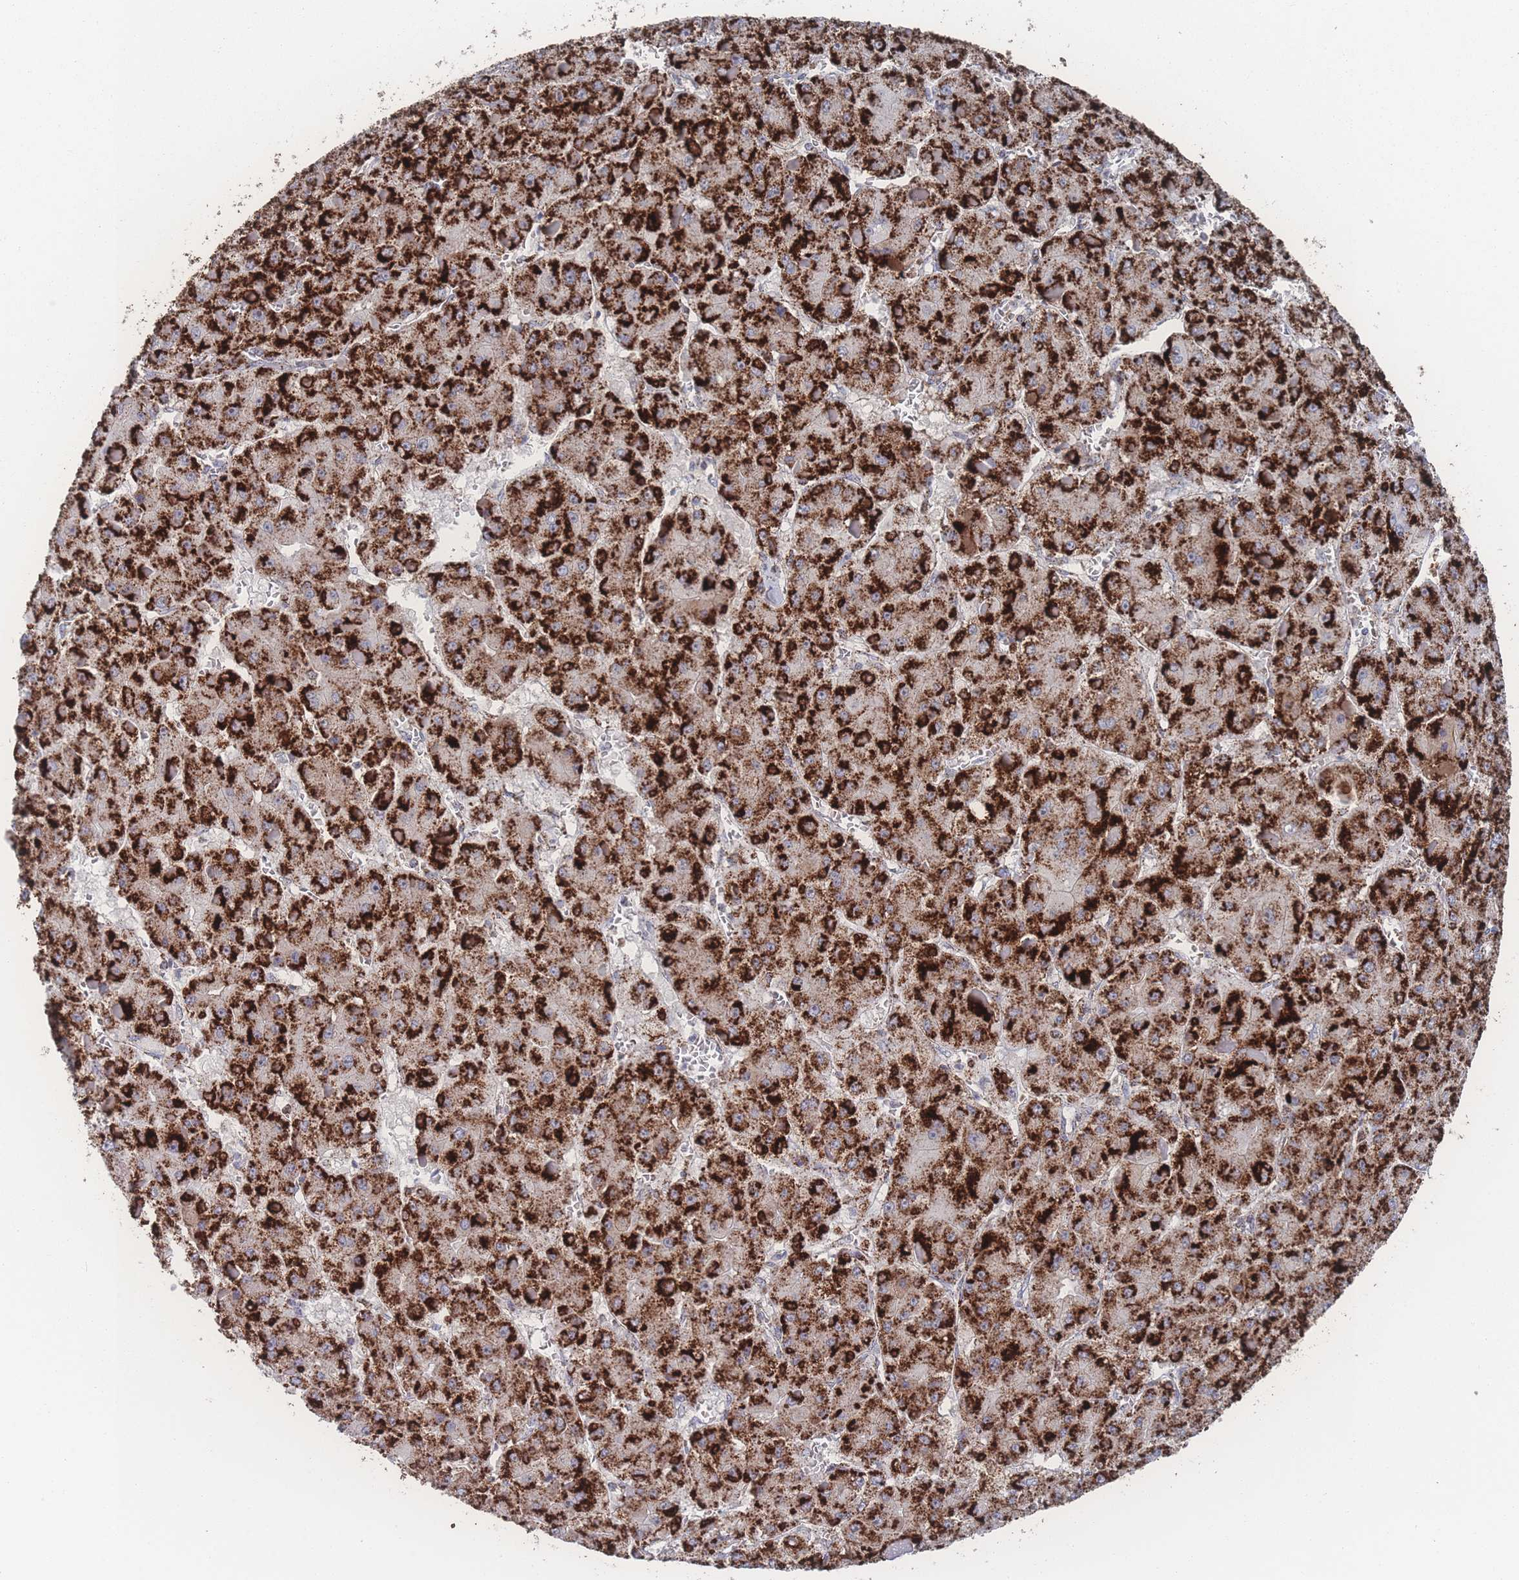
{"staining": {"intensity": "strong", "quantity": ">75%", "location": "cytoplasmic/membranous"}, "tissue": "liver cancer", "cell_type": "Tumor cells", "image_type": "cancer", "snomed": [{"axis": "morphology", "description": "Carcinoma, Hepatocellular, NOS"}, {"axis": "topography", "description": "Liver"}], "caption": "A histopathology image of liver hepatocellular carcinoma stained for a protein shows strong cytoplasmic/membranous brown staining in tumor cells. The protein is stained brown, and the nuclei are stained in blue (DAB (3,3'-diaminobenzidine) IHC with brightfield microscopy, high magnification).", "gene": "PEX14", "patient": {"sex": "female", "age": 73}}